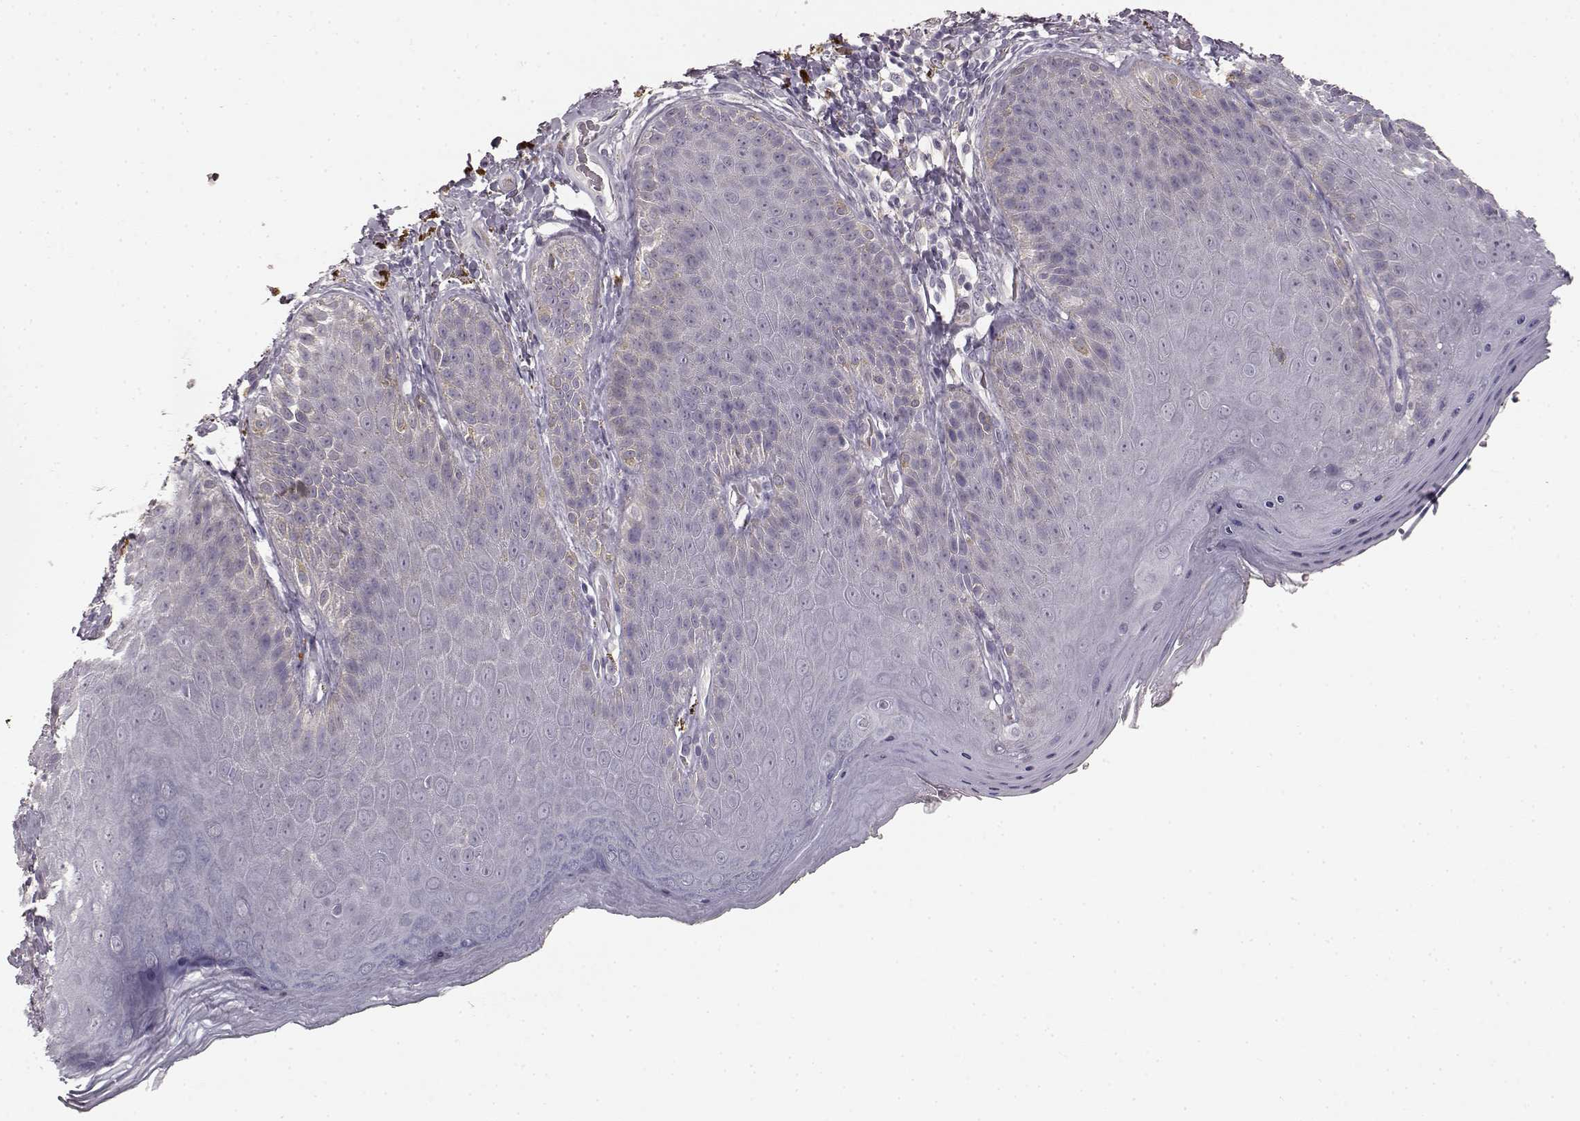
{"staining": {"intensity": "negative", "quantity": "none", "location": "none"}, "tissue": "skin", "cell_type": "Epidermal cells", "image_type": "normal", "snomed": [{"axis": "morphology", "description": "Normal tissue, NOS"}, {"axis": "topography", "description": "Anal"}], "caption": "Skin was stained to show a protein in brown. There is no significant expression in epidermal cells. (DAB immunohistochemistry visualized using brightfield microscopy, high magnification).", "gene": "GHR", "patient": {"sex": "male", "age": 53}}